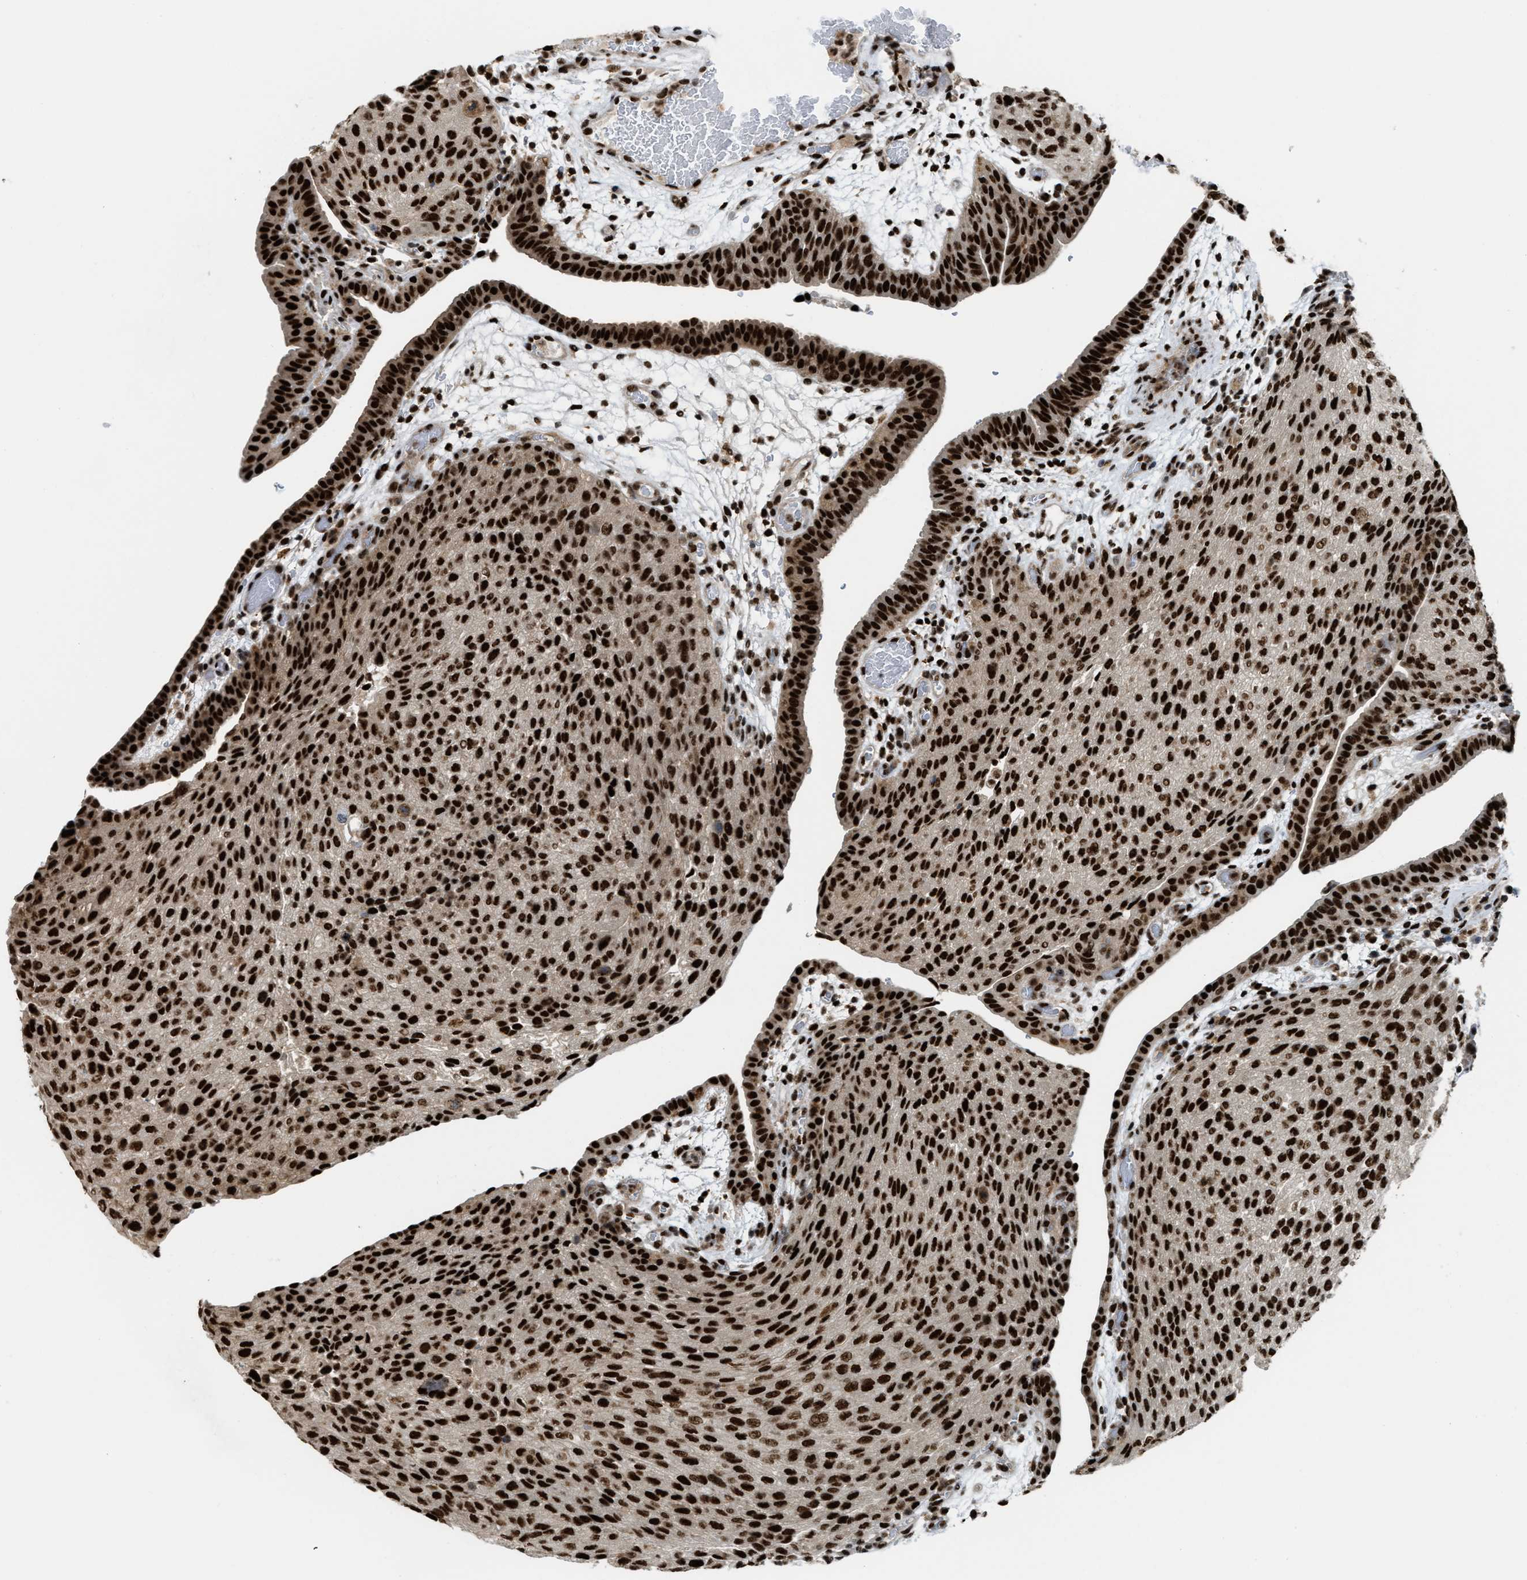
{"staining": {"intensity": "strong", "quantity": ">75%", "location": "nuclear"}, "tissue": "urothelial cancer", "cell_type": "Tumor cells", "image_type": "cancer", "snomed": [{"axis": "morphology", "description": "Urothelial carcinoma, Low grade"}, {"axis": "morphology", "description": "Urothelial carcinoma, High grade"}, {"axis": "topography", "description": "Urinary bladder"}], "caption": "Brown immunohistochemical staining in urothelial carcinoma (low-grade) reveals strong nuclear positivity in approximately >75% of tumor cells.", "gene": "NUMA1", "patient": {"sex": "male", "age": 35}}